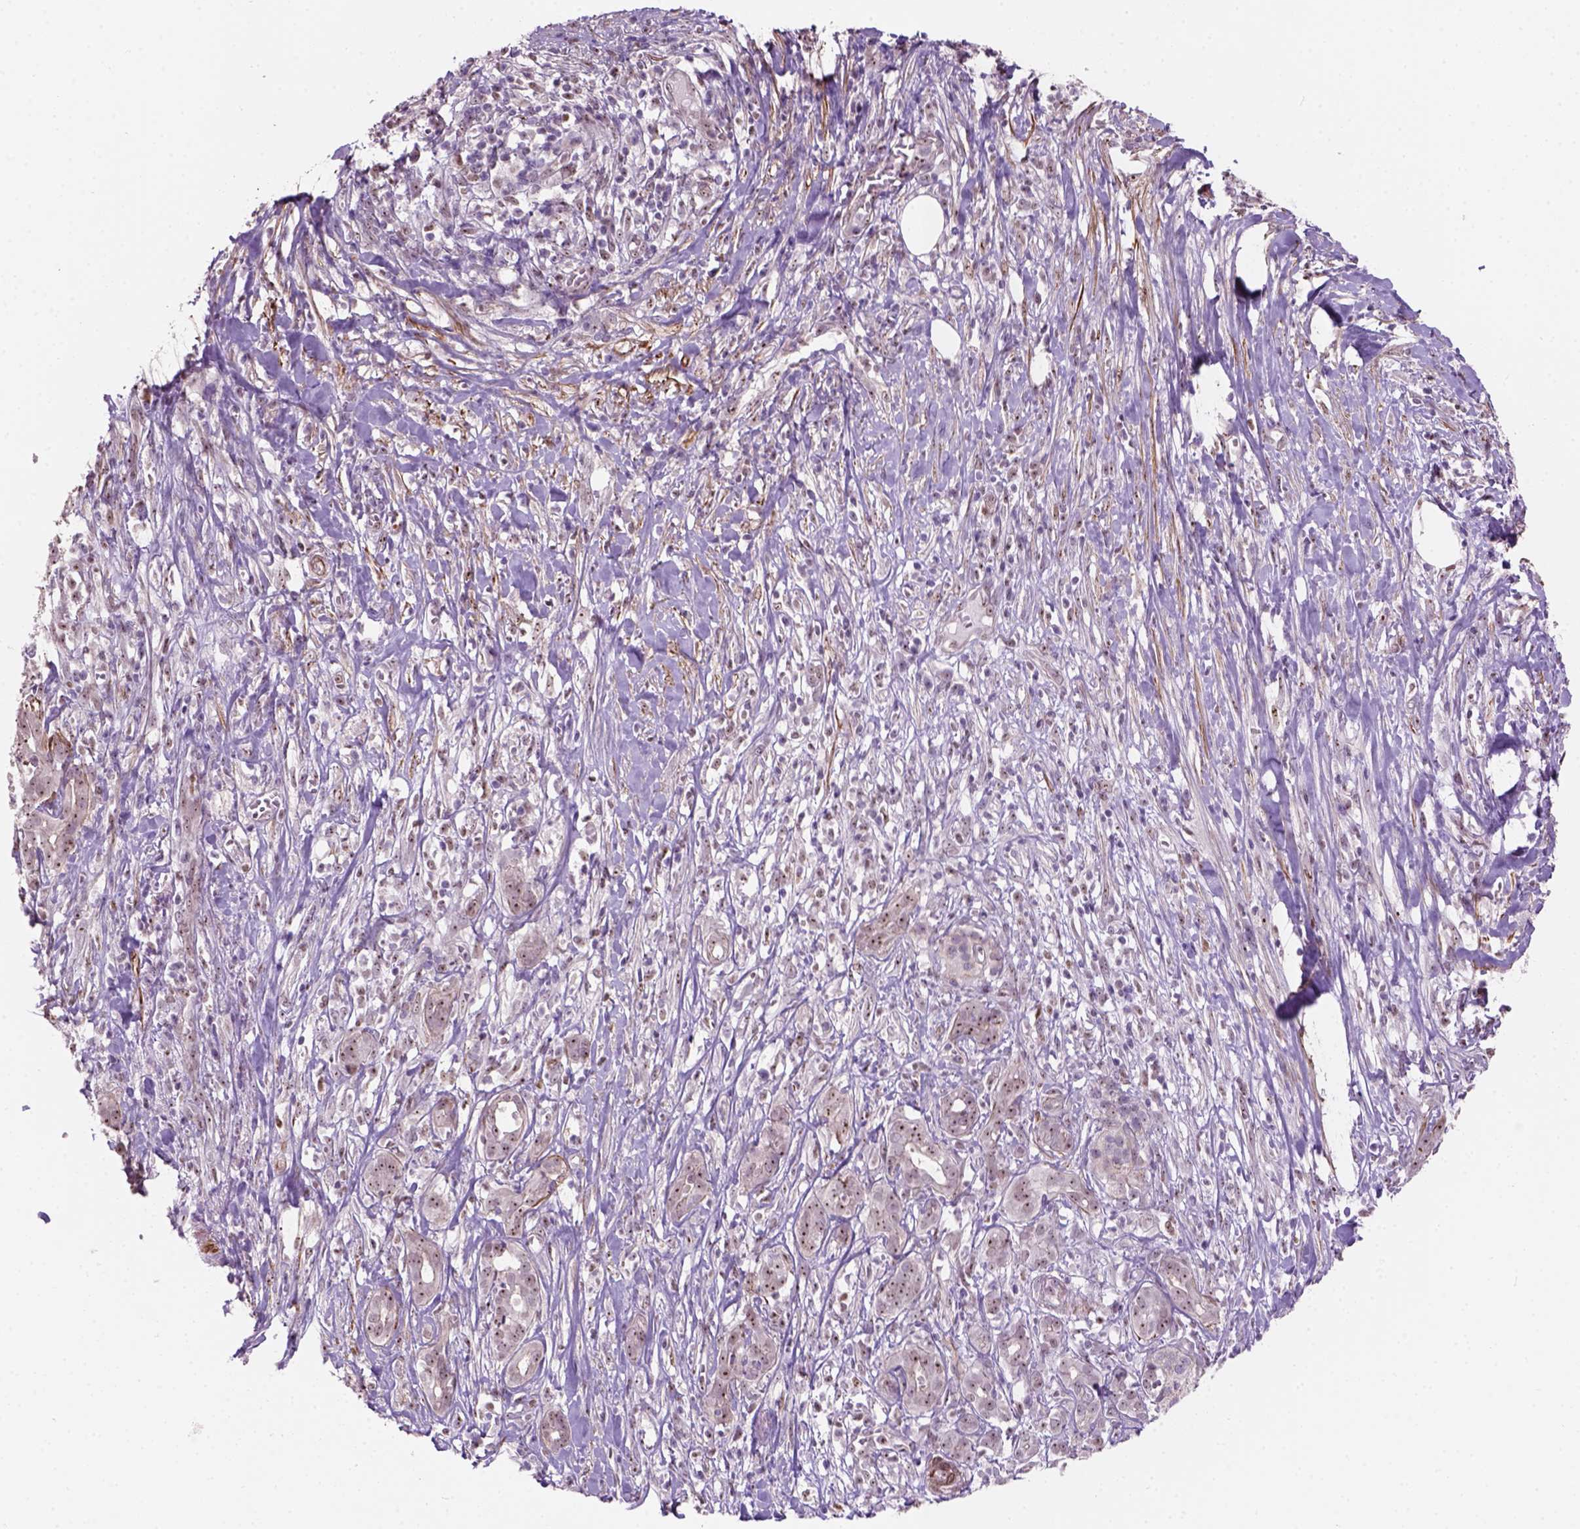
{"staining": {"intensity": "moderate", "quantity": ">75%", "location": "nuclear"}, "tissue": "pancreatic cancer", "cell_type": "Tumor cells", "image_type": "cancer", "snomed": [{"axis": "morphology", "description": "Adenocarcinoma, NOS"}, {"axis": "topography", "description": "Pancreas"}], "caption": "Human adenocarcinoma (pancreatic) stained with a protein marker shows moderate staining in tumor cells.", "gene": "RRS1", "patient": {"sex": "male", "age": 61}}